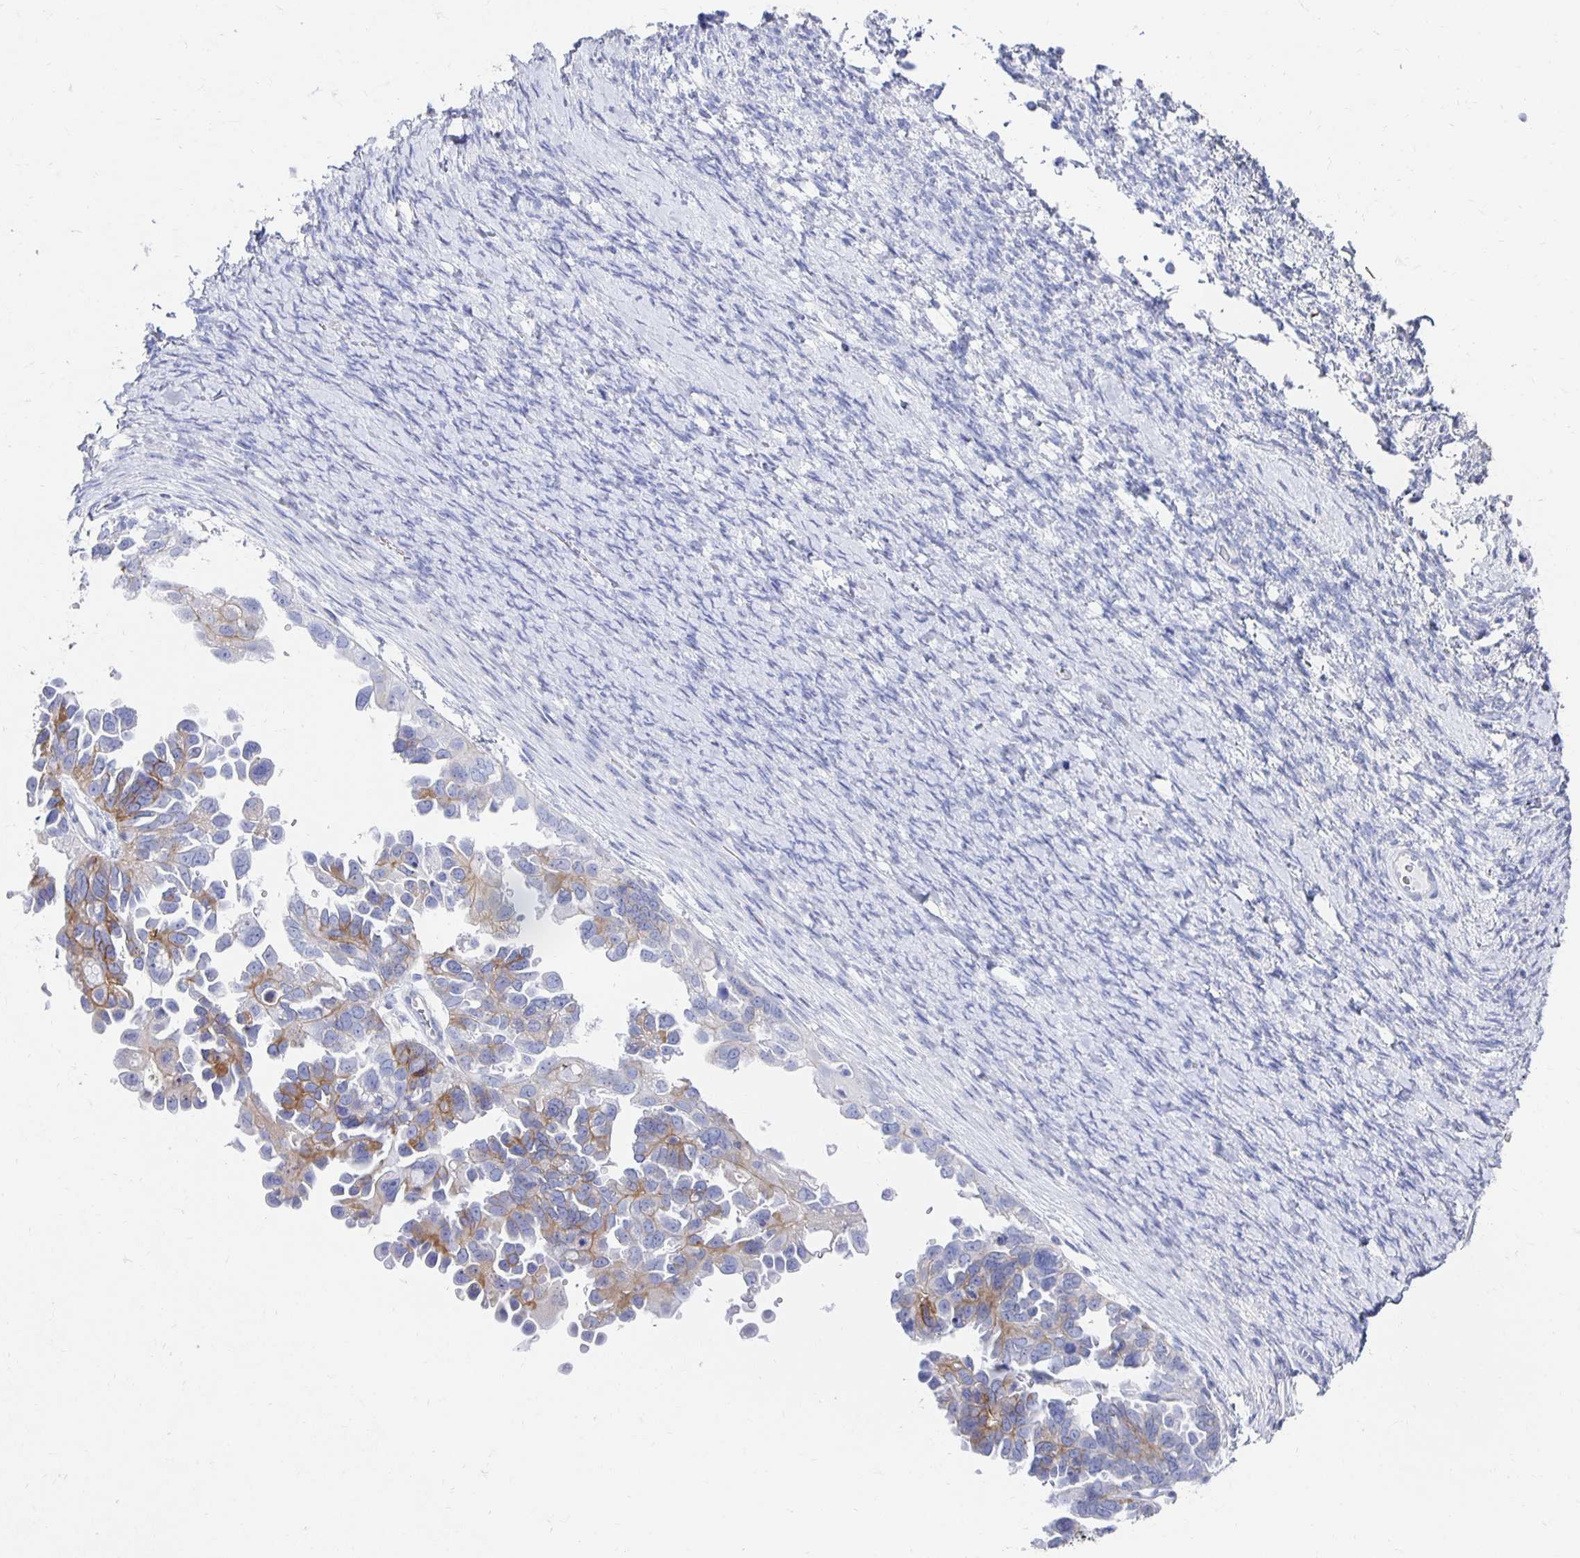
{"staining": {"intensity": "moderate", "quantity": "<25%", "location": "cytoplasmic/membranous"}, "tissue": "ovarian cancer", "cell_type": "Tumor cells", "image_type": "cancer", "snomed": [{"axis": "morphology", "description": "Cystadenocarcinoma, serous, NOS"}, {"axis": "topography", "description": "Ovary"}], "caption": "DAB (3,3'-diaminobenzidine) immunohistochemical staining of ovarian cancer reveals moderate cytoplasmic/membranous protein positivity in approximately <25% of tumor cells. The staining was performed using DAB, with brown indicating positive protein expression. Nuclei are stained blue with hematoxylin.", "gene": "PRDM7", "patient": {"sex": "female", "age": 53}}